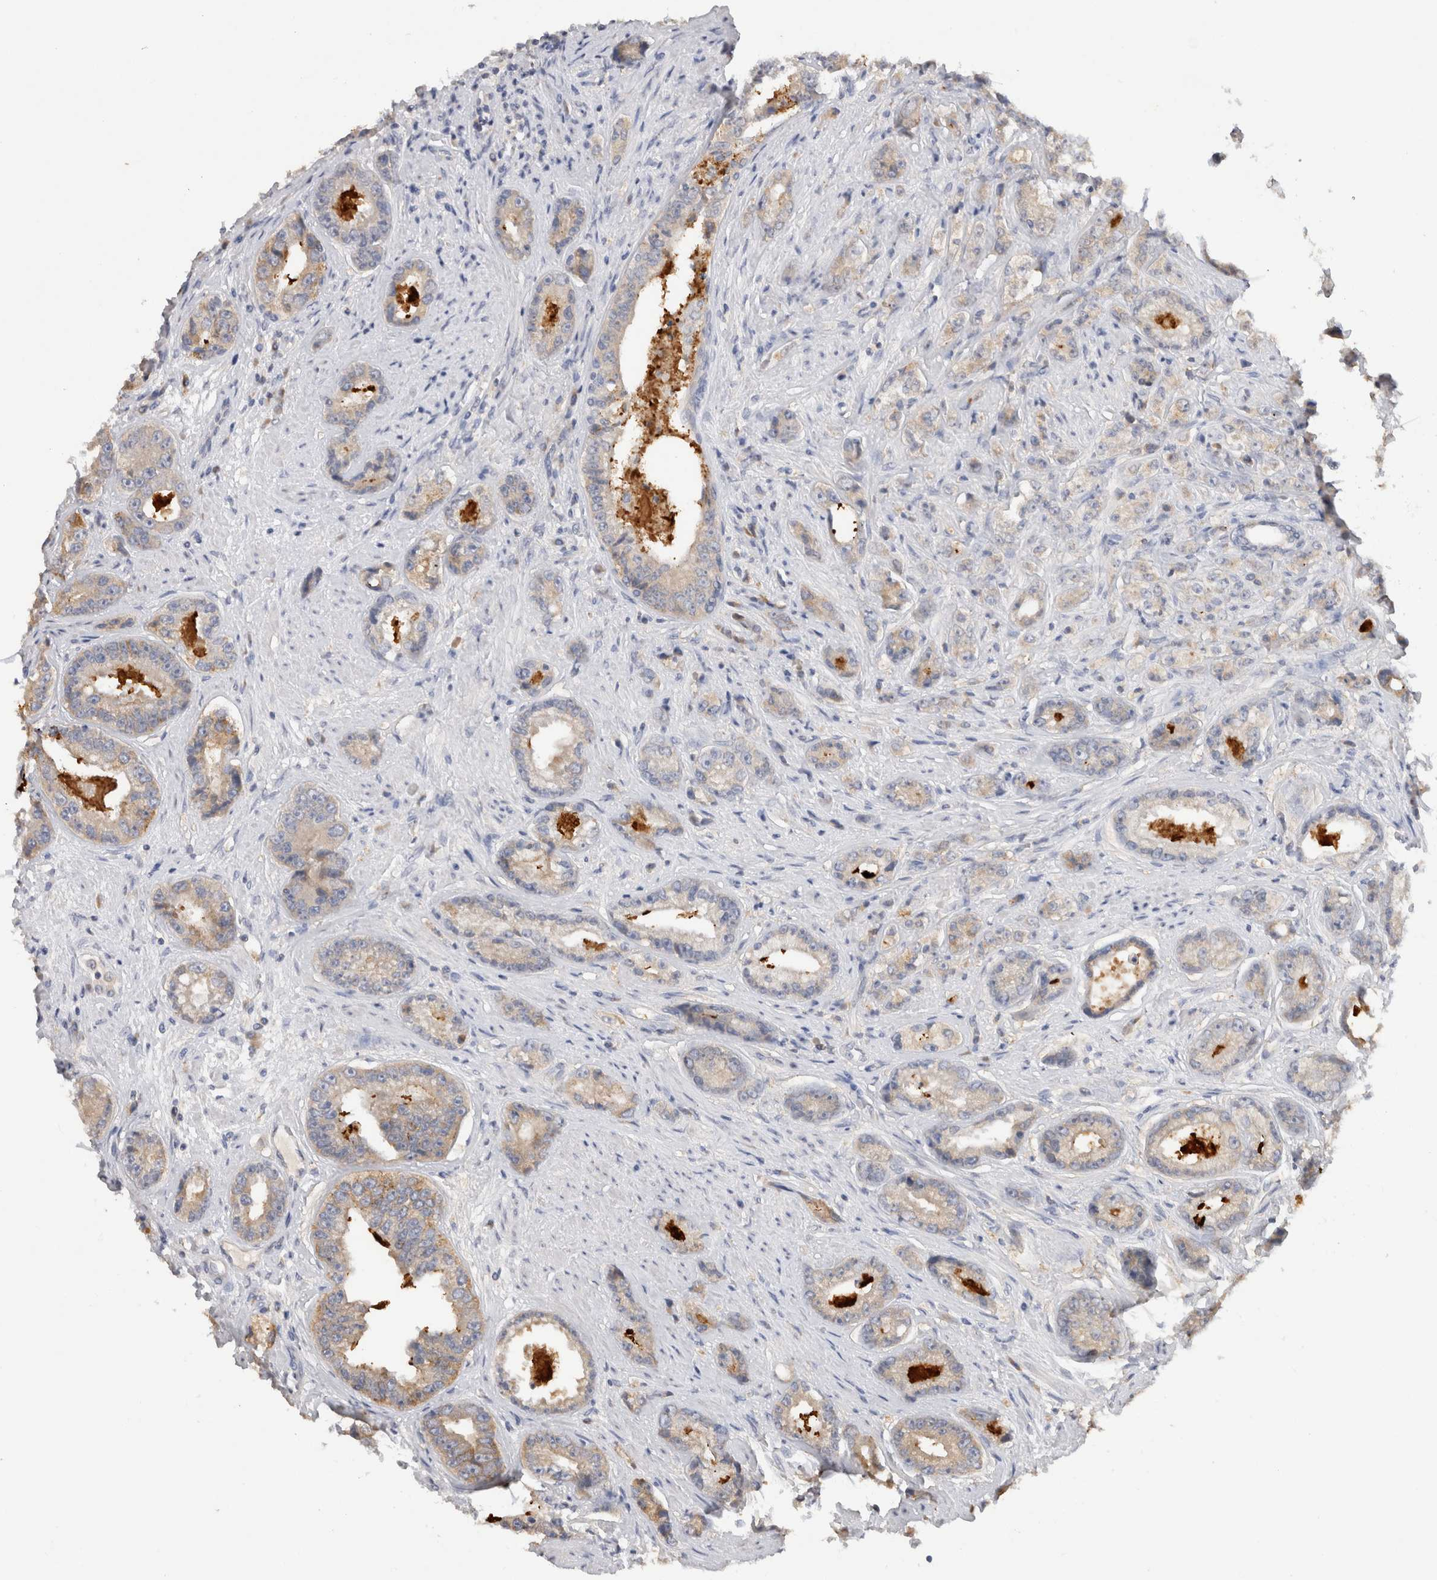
{"staining": {"intensity": "weak", "quantity": "<25%", "location": "cytoplasmic/membranous"}, "tissue": "prostate cancer", "cell_type": "Tumor cells", "image_type": "cancer", "snomed": [{"axis": "morphology", "description": "Adenocarcinoma, High grade"}, {"axis": "topography", "description": "Prostate"}], "caption": "Tumor cells show no significant positivity in prostate cancer (high-grade adenocarcinoma). Brightfield microscopy of IHC stained with DAB (3,3'-diaminobenzidine) (brown) and hematoxylin (blue), captured at high magnification.", "gene": "GAS1", "patient": {"sex": "male", "age": 61}}